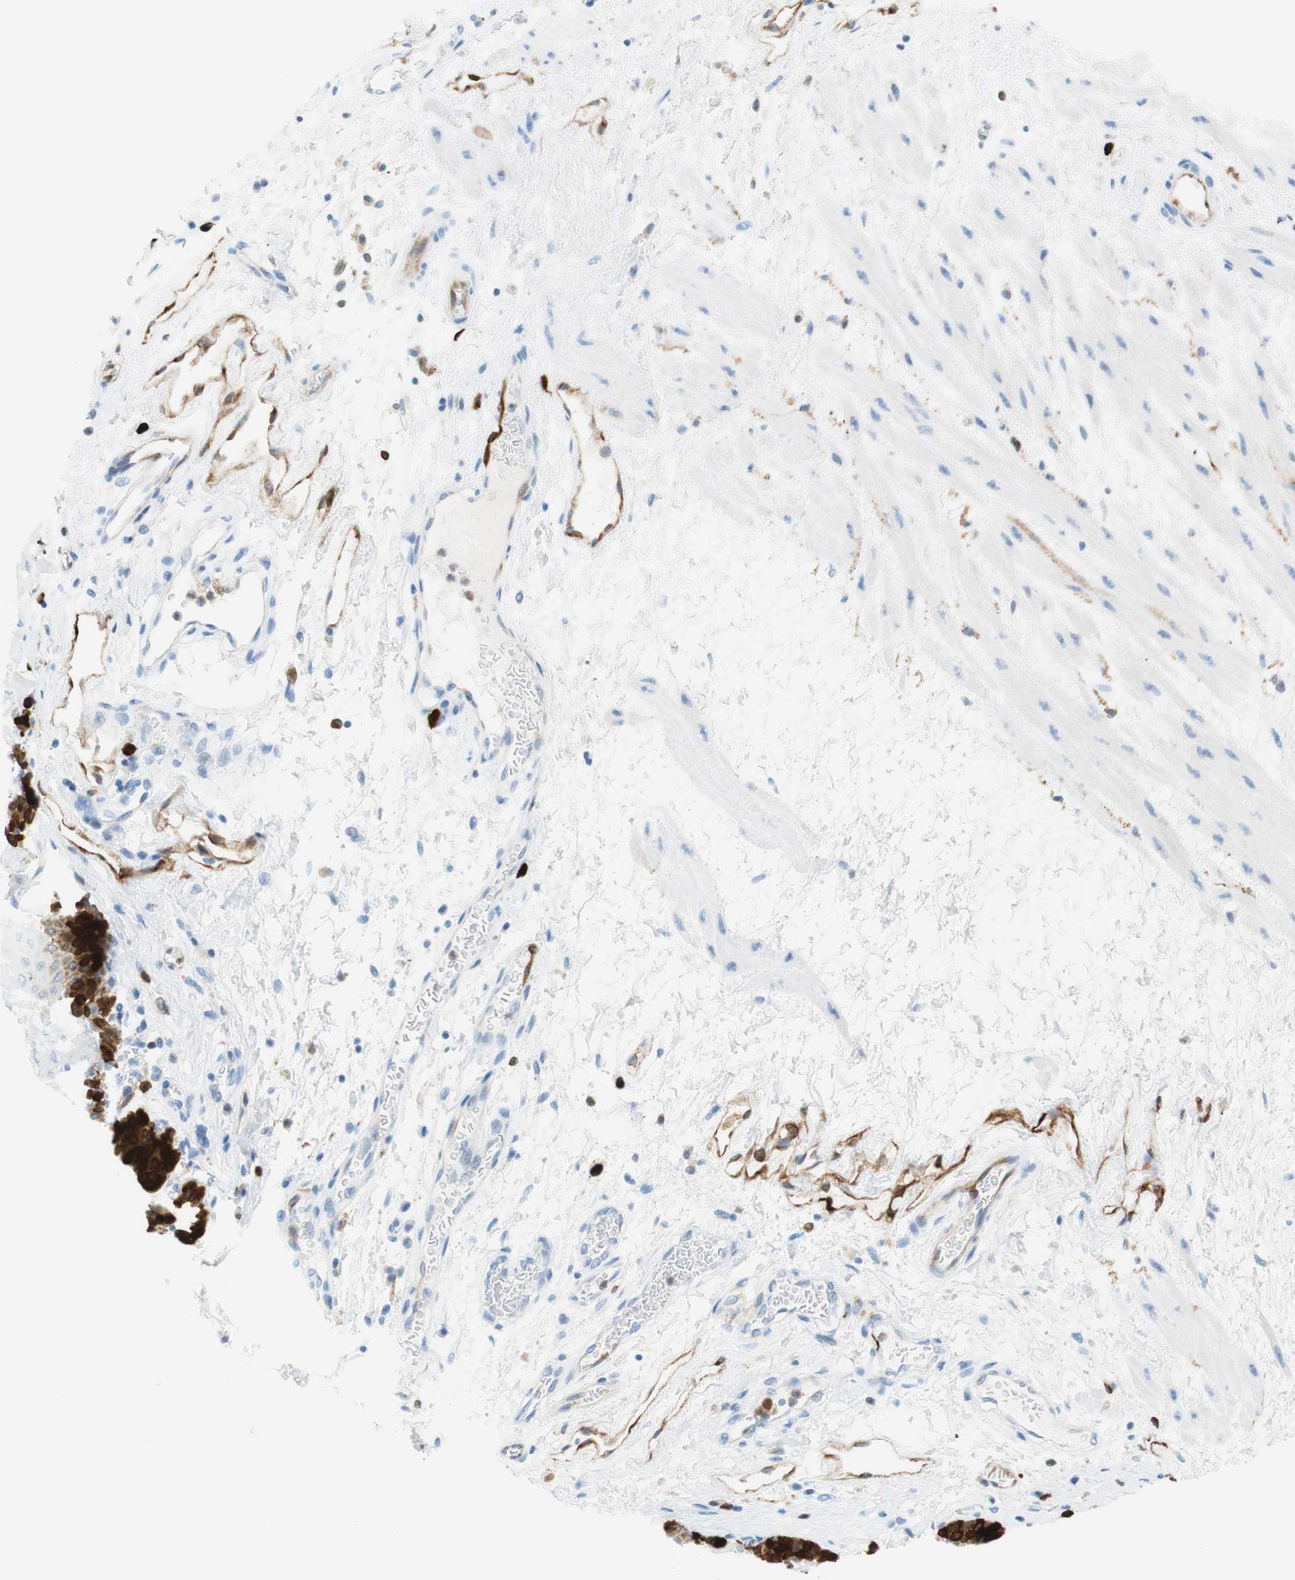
{"staining": {"intensity": "strong", "quantity": "<25%", "location": "cytoplasmic/membranous,nuclear"}, "tissue": "esophagus", "cell_type": "Squamous epithelial cells", "image_type": "normal", "snomed": [{"axis": "morphology", "description": "Normal tissue, NOS"}, {"axis": "topography", "description": "Esophagus"}], "caption": "Strong cytoplasmic/membranous,nuclear protein staining is identified in about <25% of squamous epithelial cells in esophagus. The protein of interest is shown in brown color, while the nuclei are stained blue.", "gene": "STMN1", "patient": {"sex": "male", "age": 48}}